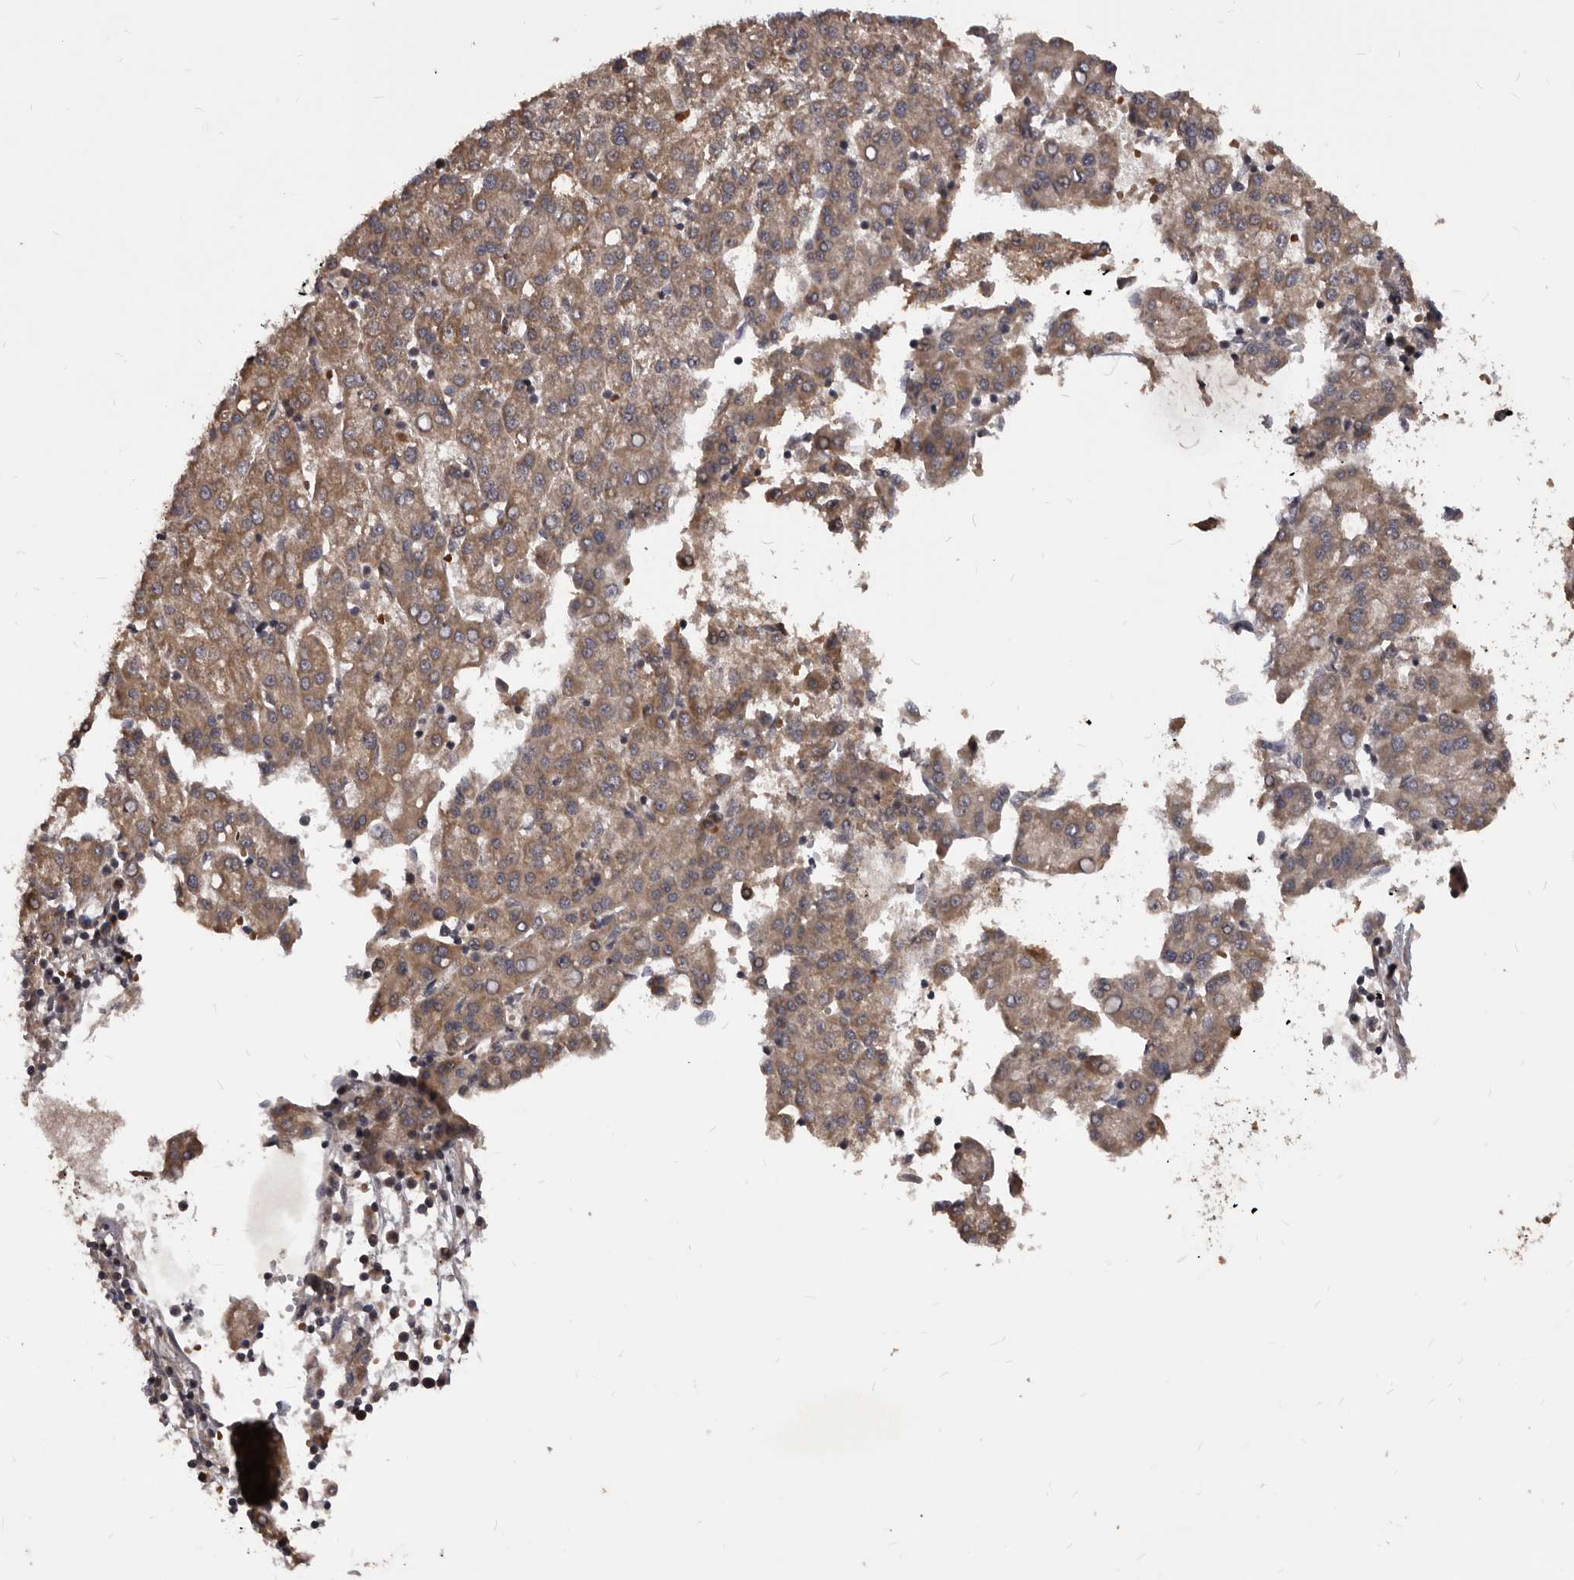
{"staining": {"intensity": "moderate", "quantity": ">75%", "location": "cytoplasmic/membranous"}, "tissue": "liver cancer", "cell_type": "Tumor cells", "image_type": "cancer", "snomed": [{"axis": "morphology", "description": "Carcinoma, Hepatocellular, NOS"}, {"axis": "topography", "description": "Liver"}], "caption": "Moderate cytoplasmic/membranous protein positivity is present in about >75% of tumor cells in liver cancer (hepatocellular carcinoma). The protein of interest is stained brown, and the nuclei are stained in blue (DAB (3,3'-diaminobenzidine) IHC with brightfield microscopy, high magnification).", "gene": "GABPB2", "patient": {"sex": "female", "age": 58}}